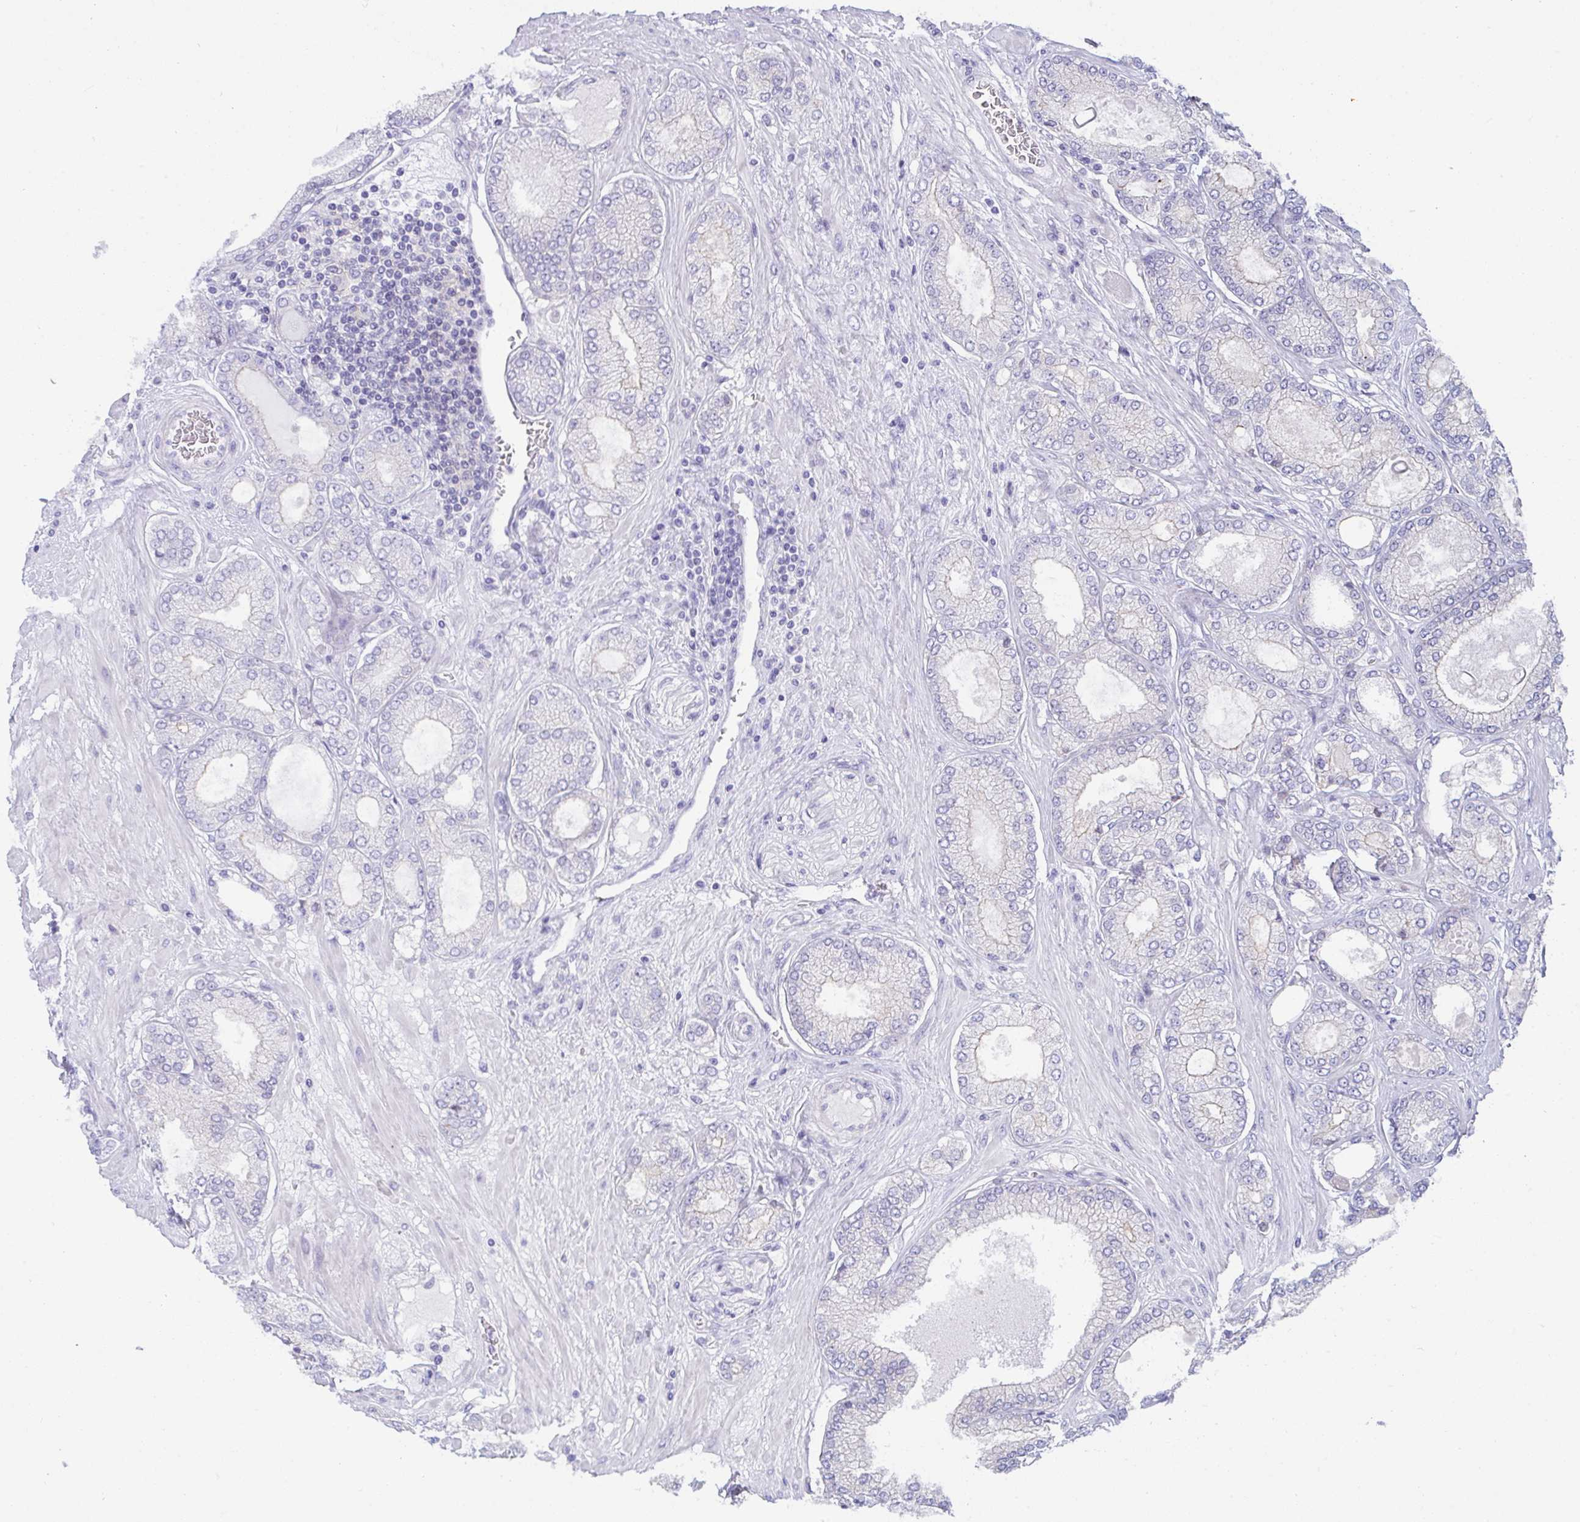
{"staining": {"intensity": "negative", "quantity": "none", "location": "none"}, "tissue": "prostate cancer", "cell_type": "Tumor cells", "image_type": "cancer", "snomed": [{"axis": "morphology", "description": "Adenocarcinoma, High grade"}, {"axis": "topography", "description": "Prostate"}], "caption": "Prostate adenocarcinoma (high-grade) stained for a protein using IHC demonstrates no positivity tumor cells.", "gene": "RGPD5", "patient": {"sex": "male", "age": 68}}